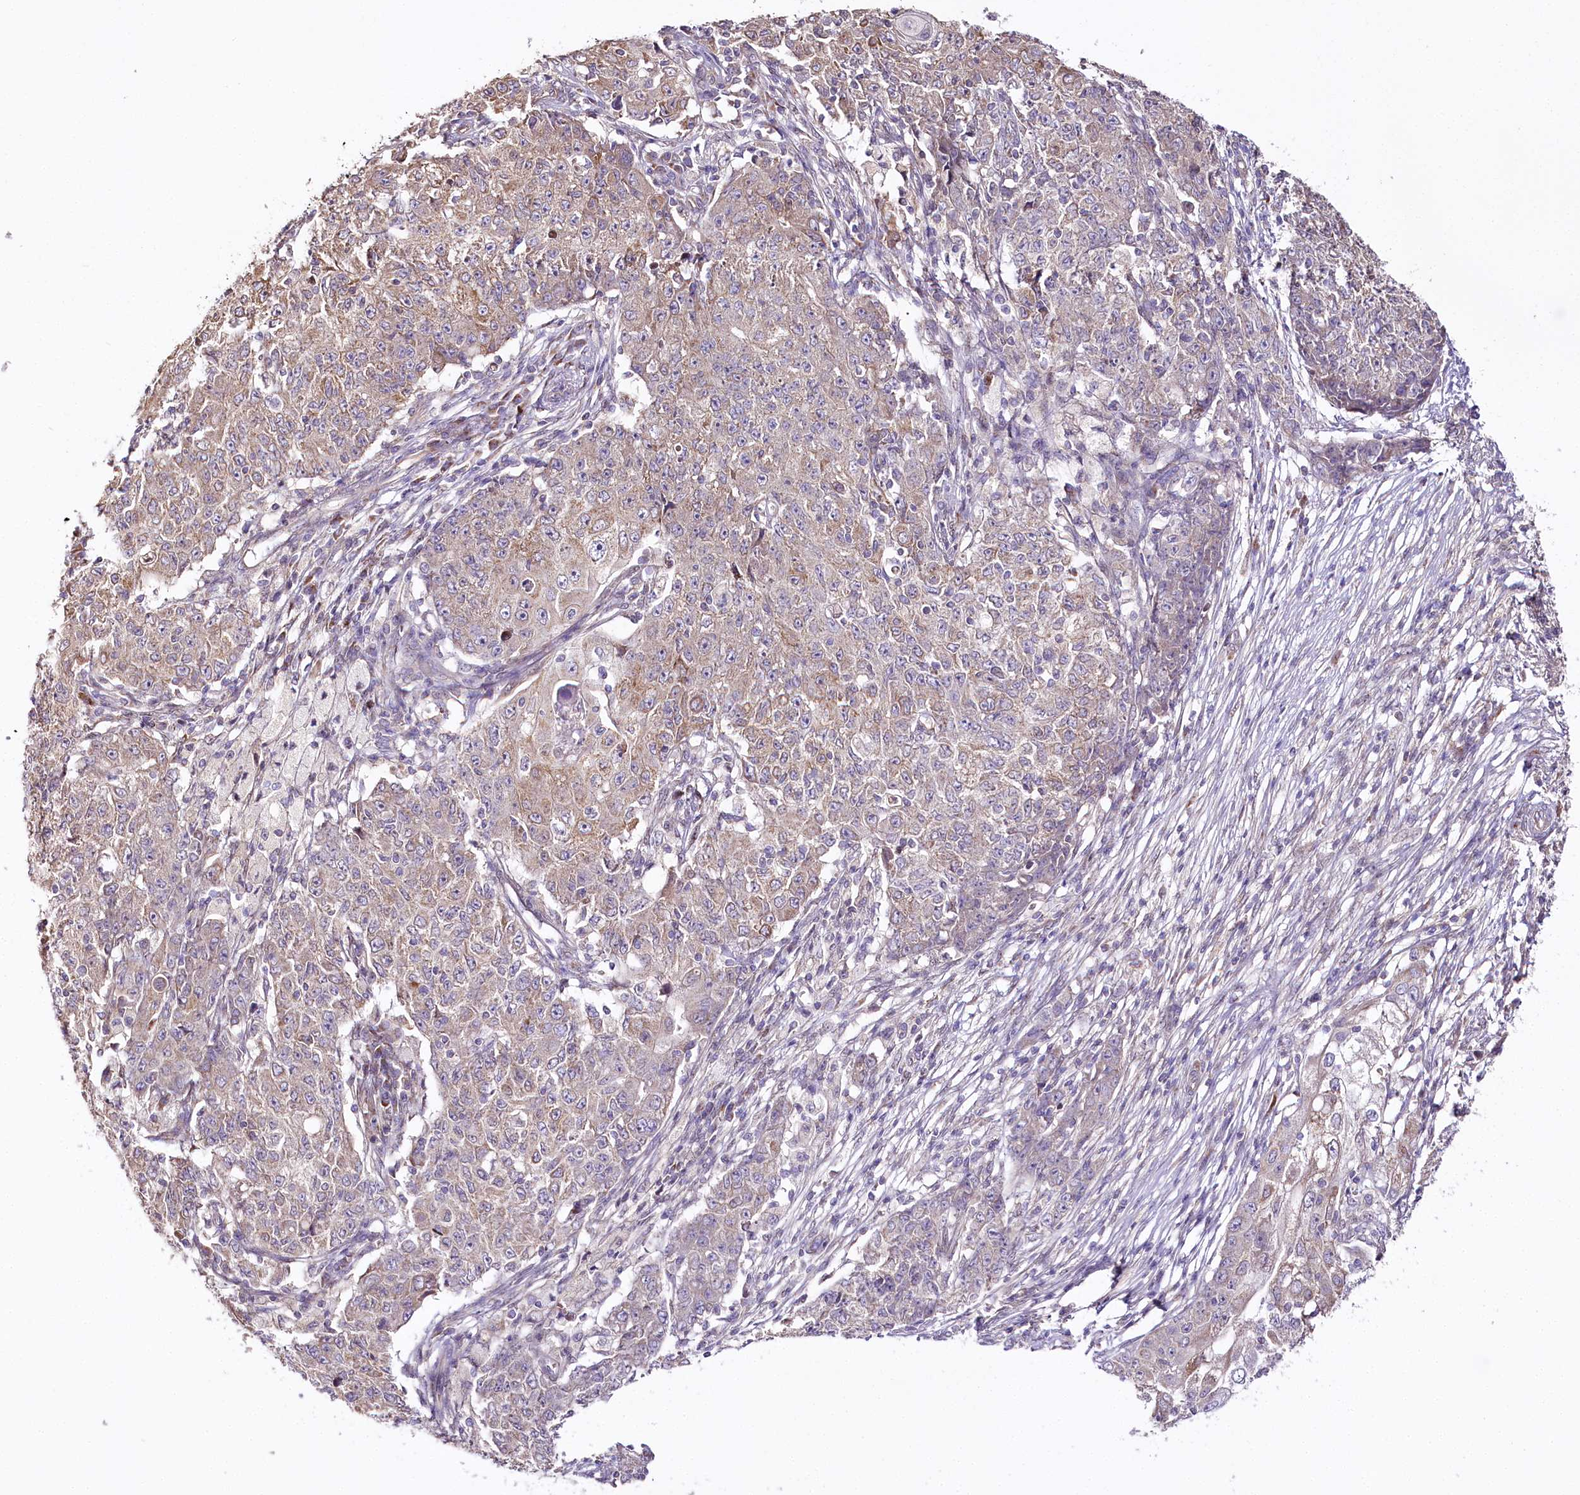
{"staining": {"intensity": "weak", "quantity": "<25%", "location": "cytoplasmic/membranous"}, "tissue": "ovarian cancer", "cell_type": "Tumor cells", "image_type": "cancer", "snomed": [{"axis": "morphology", "description": "Carcinoma, endometroid"}, {"axis": "topography", "description": "Ovary"}], "caption": "Immunohistochemical staining of endometroid carcinoma (ovarian) exhibits no significant positivity in tumor cells.", "gene": "ZNF226", "patient": {"sex": "female", "age": 42}}